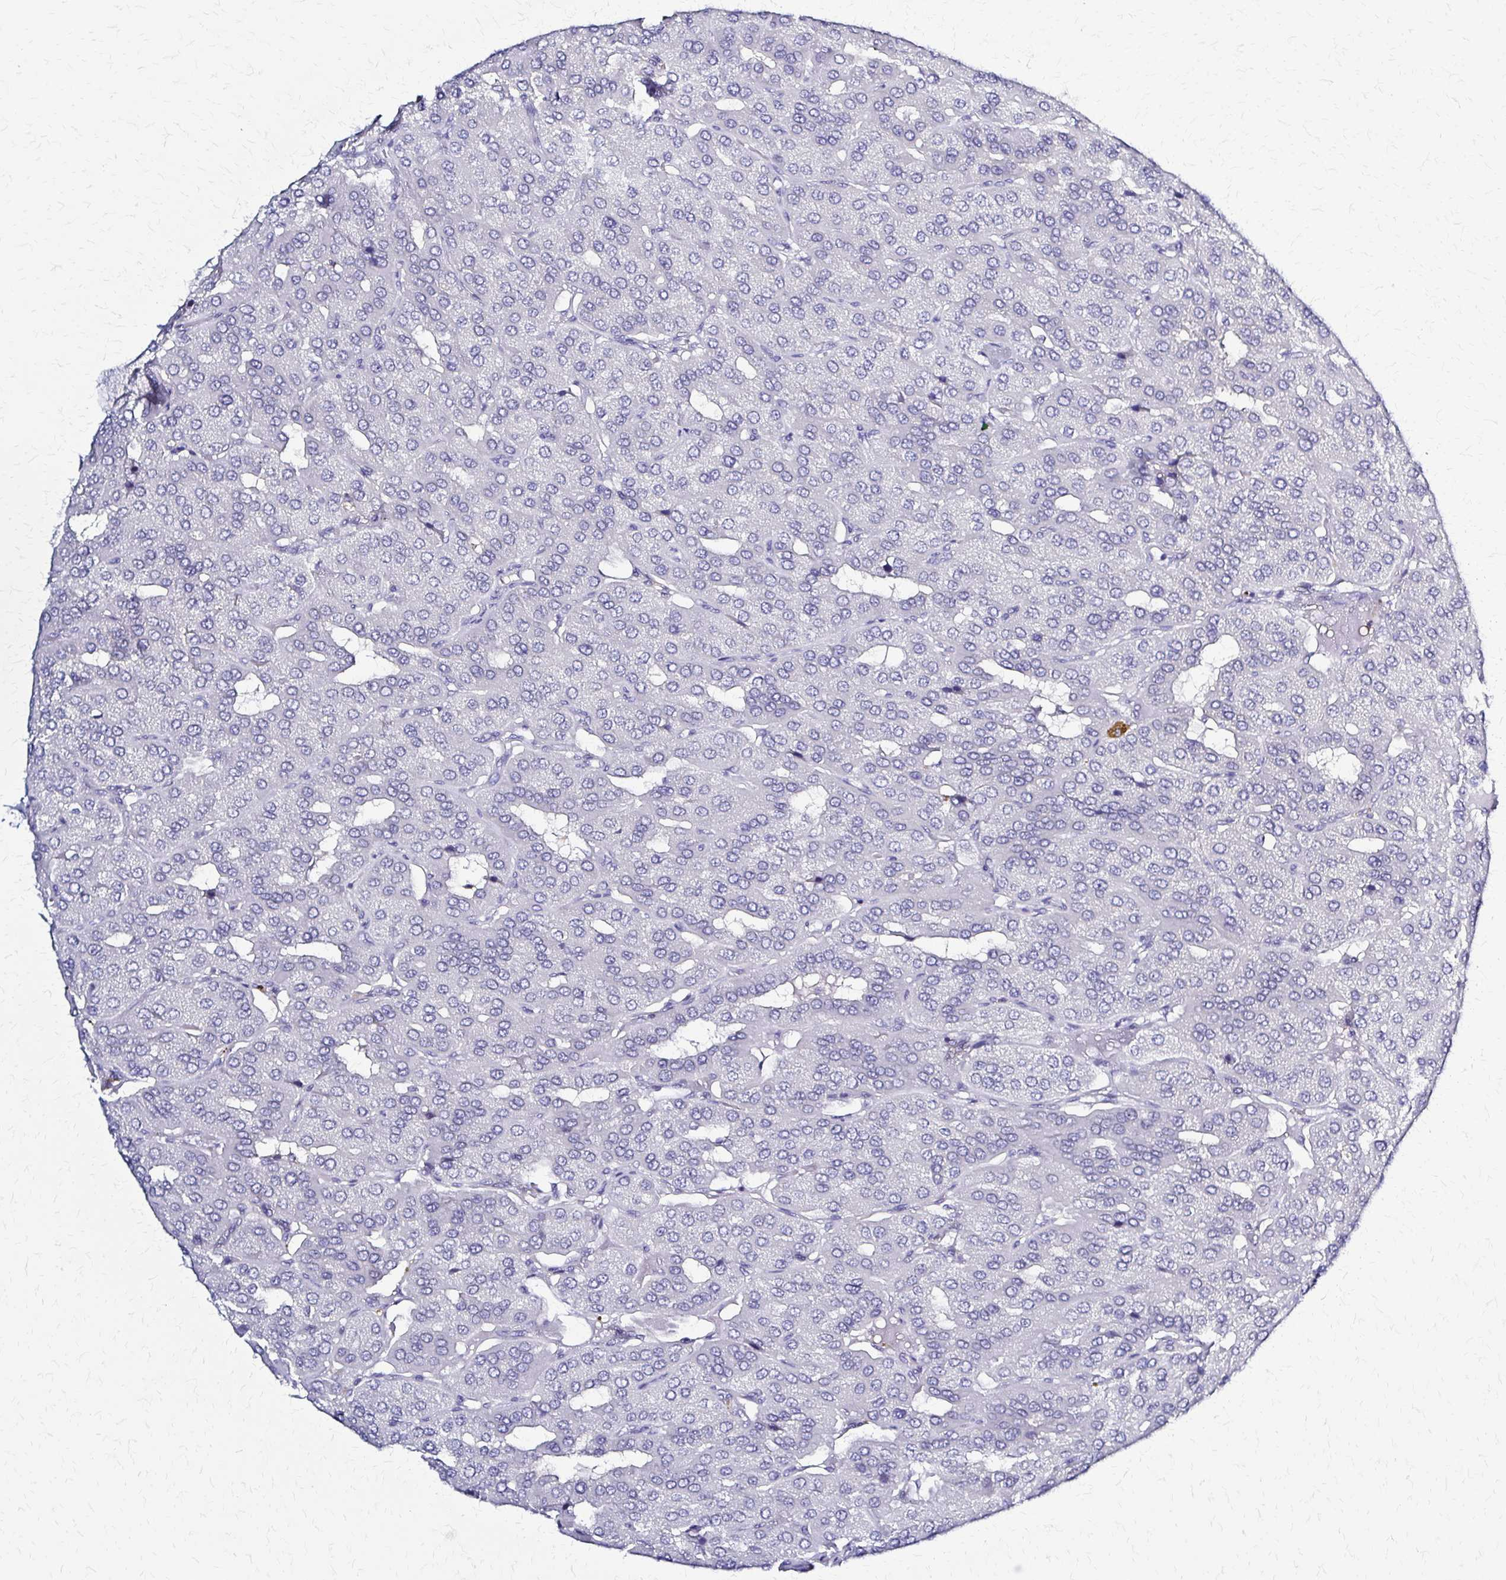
{"staining": {"intensity": "negative", "quantity": "none", "location": "none"}, "tissue": "parathyroid gland", "cell_type": "Glandular cells", "image_type": "normal", "snomed": [{"axis": "morphology", "description": "Normal tissue, NOS"}, {"axis": "morphology", "description": "Adenoma, NOS"}, {"axis": "topography", "description": "Parathyroid gland"}], "caption": "Immunohistochemical staining of benign parathyroid gland exhibits no significant expression in glandular cells.", "gene": "RHOBTB2", "patient": {"sex": "female", "age": 86}}